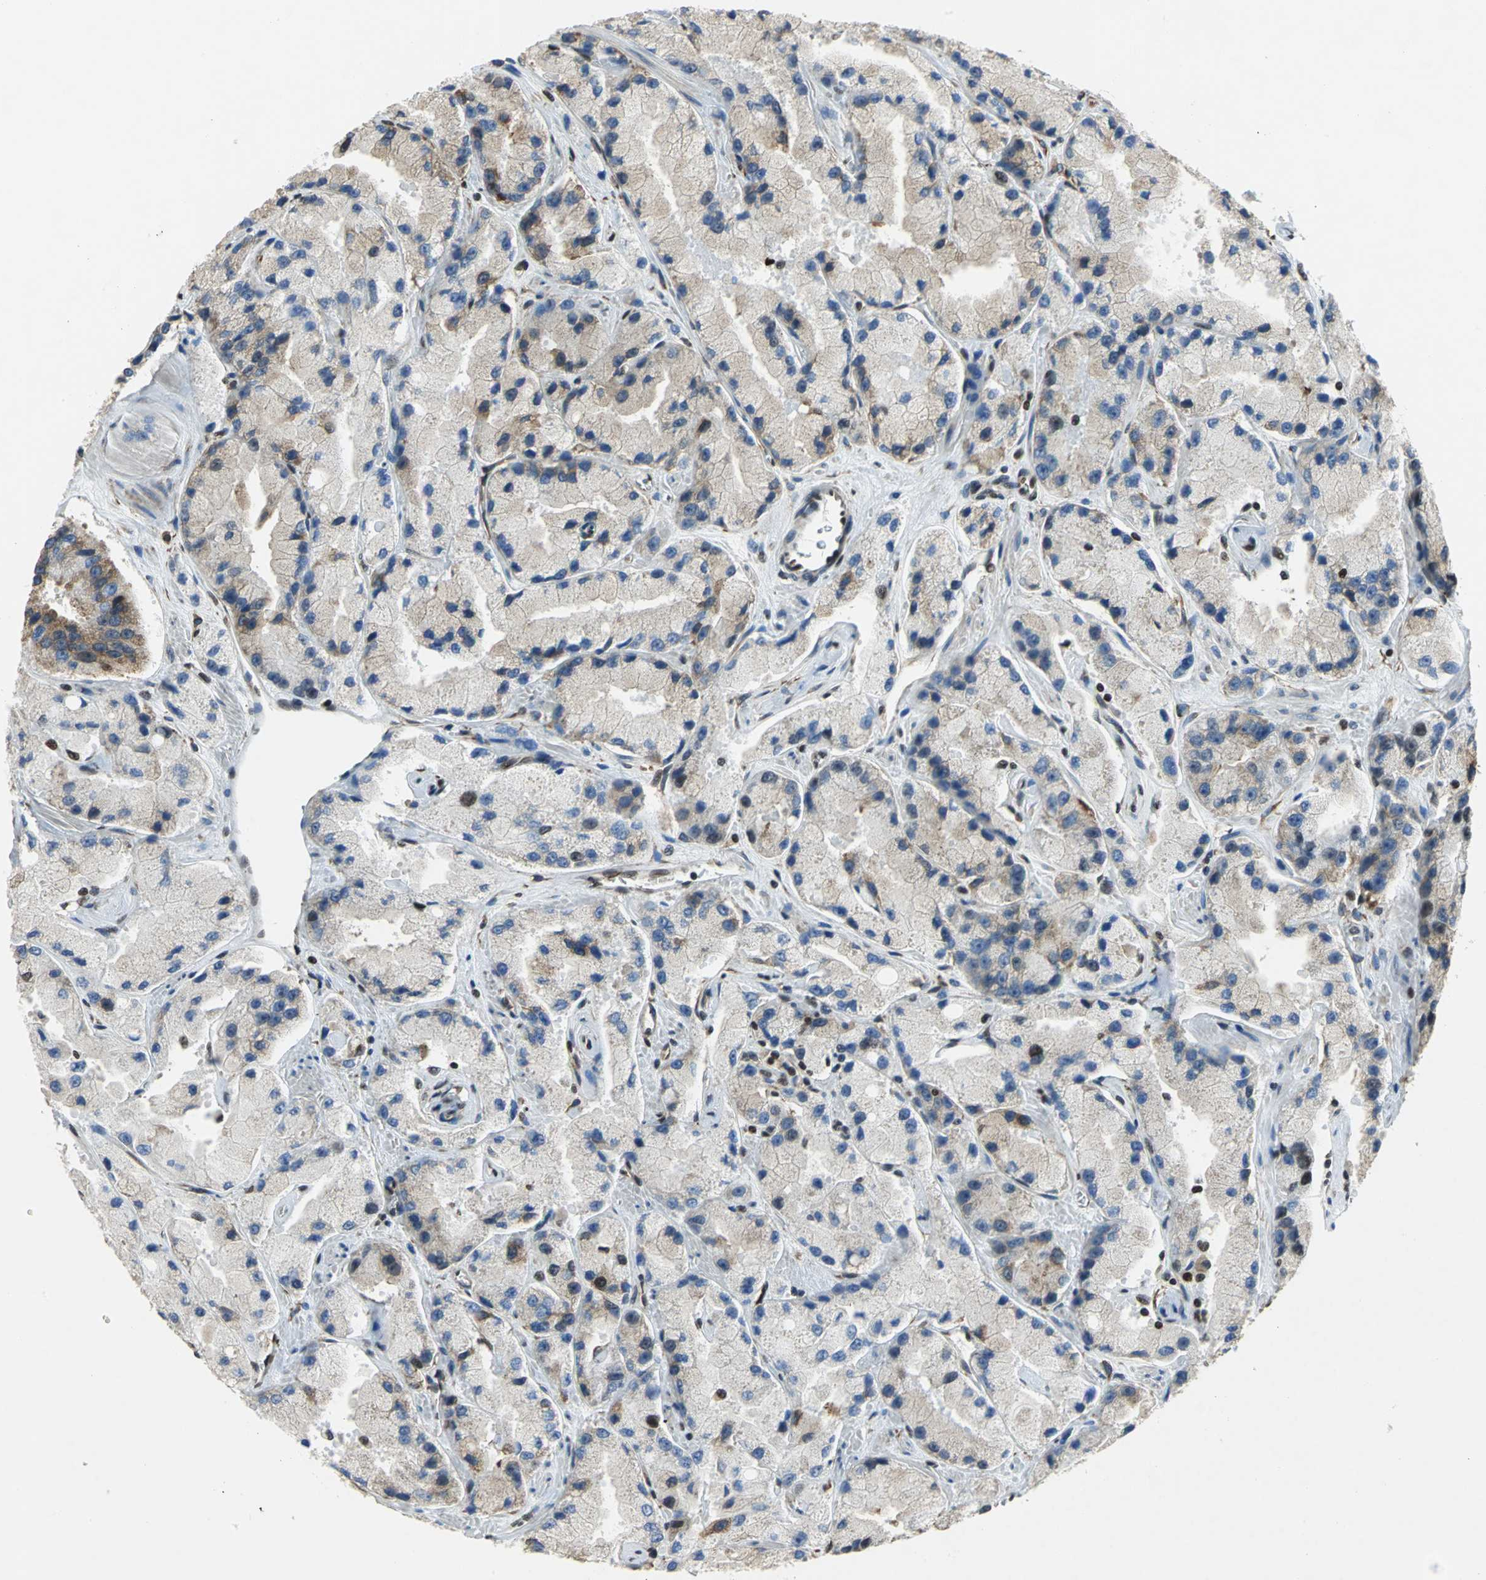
{"staining": {"intensity": "moderate", "quantity": "25%-75%", "location": "cytoplasmic/membranous,nuclear"}, "tissue": "prostate cancer", "cell_type": "Tumor cells", "image_type": "cancer", "snomed": [{"axis": "morphology", "description": "Adenocarcinoma, High grade"}, {"axis": "topography", "description": "Prostate"}], "caption": "Prostate cancer stained with a protein marker displays moderate staining in tumor cells.", "gene": "HMGB1", "patient": {"sex": "male", "age": 58}}